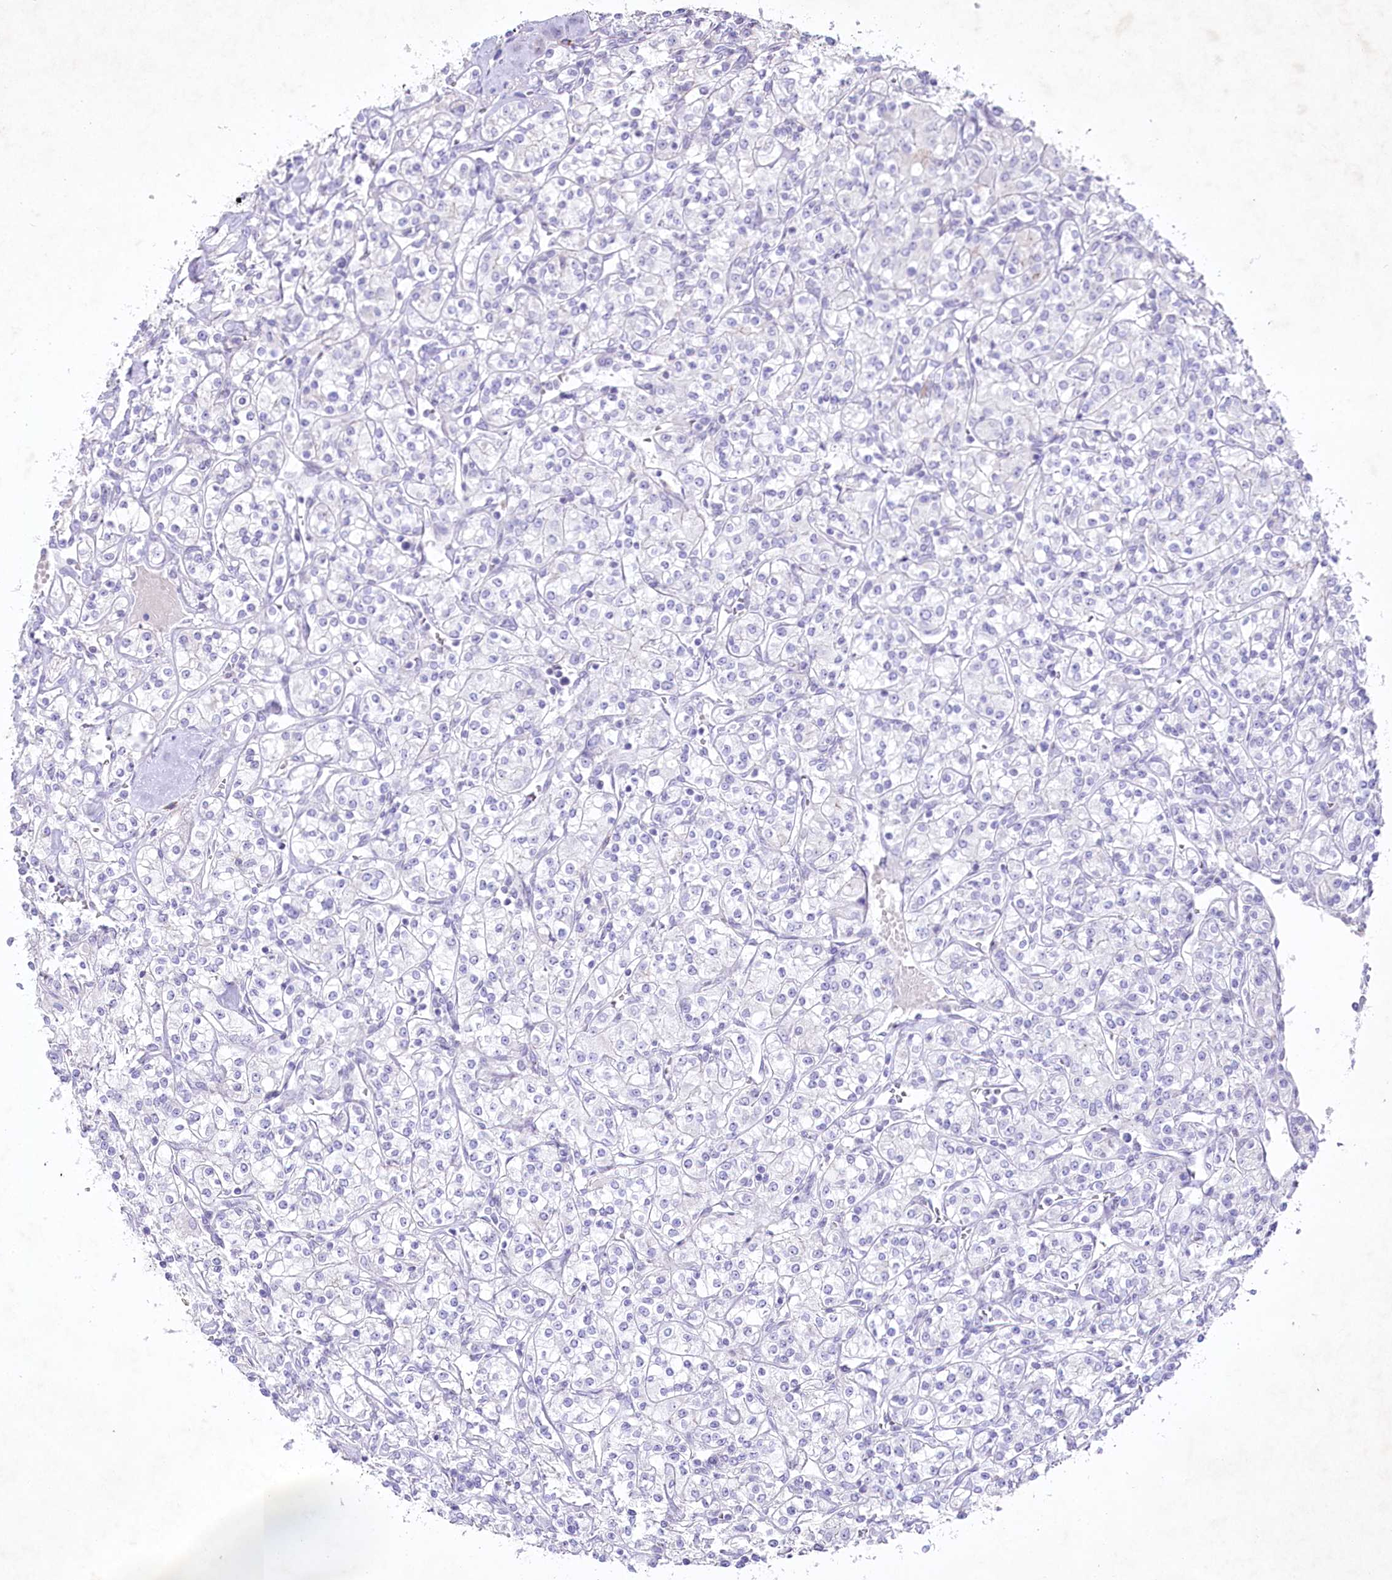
{"staining": {"intensity": "negative", "quantity": "none", "location": "none"}, "tissue": "renal cancer", "cell_type": "Tumor cells", "image_type": "cancer", "snomed": [{"axis": "morphology", "description": "Adenocarcinoma, NOS"}, {"axis": "topography", "description": "Kidney"}], "caption": "A photomicrograph of human adenocarcinoma (renal) is negative for staining in tumor cells. (Brightfield microscopy of DAB (3,3'-diaminobenzidine) immunohistochemistry (IHC) at high magnification).", "gene": "MYOZ1", "patient": {"sex": "male", "age": 77}}